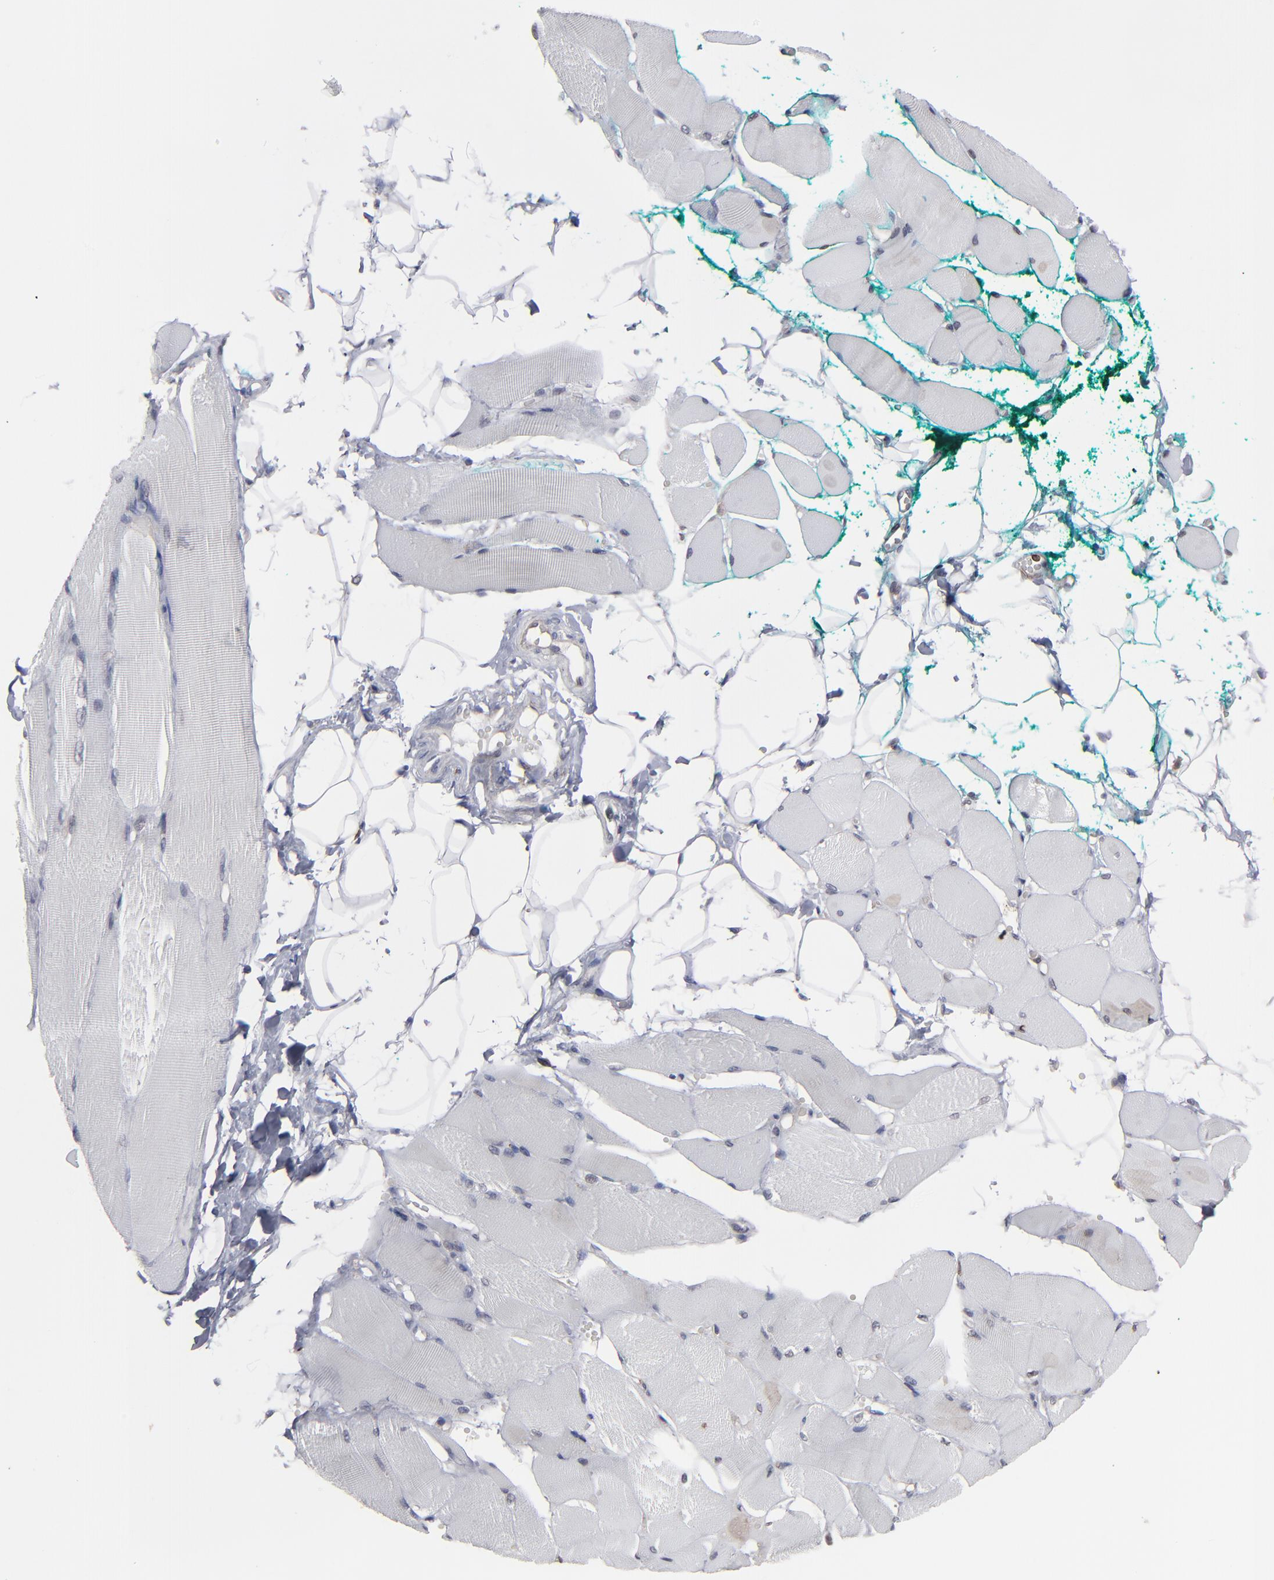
{"staining": {"intensity": "negative", "quantity": "none", "location": "none"}, "tissue": "skeletal muscle", "cell_type": "Myocytes", "image_type": "normal", "snomed": [{"axis": "morphology", "description": "Normal tissue, NOS"}, {"axis": "topography", "description": "Skeletal muscle"}, {"axis": "topography", "description": "Peripheral nerve tissue"}], "caption": "A high-resolution micrograph shows immunohistochemistry (IHC) staining of unremarkable skeletal muscle, which shows no significant staining in myocytes. (Stains: DAB (3,3'-diaminobenzidine) IHC with hematoxylin counter stain, Microscopy: brightfield microscopy at high magnification).", "gene": "KIAA2026", "patient": {"sex": "female", "age": 84}}